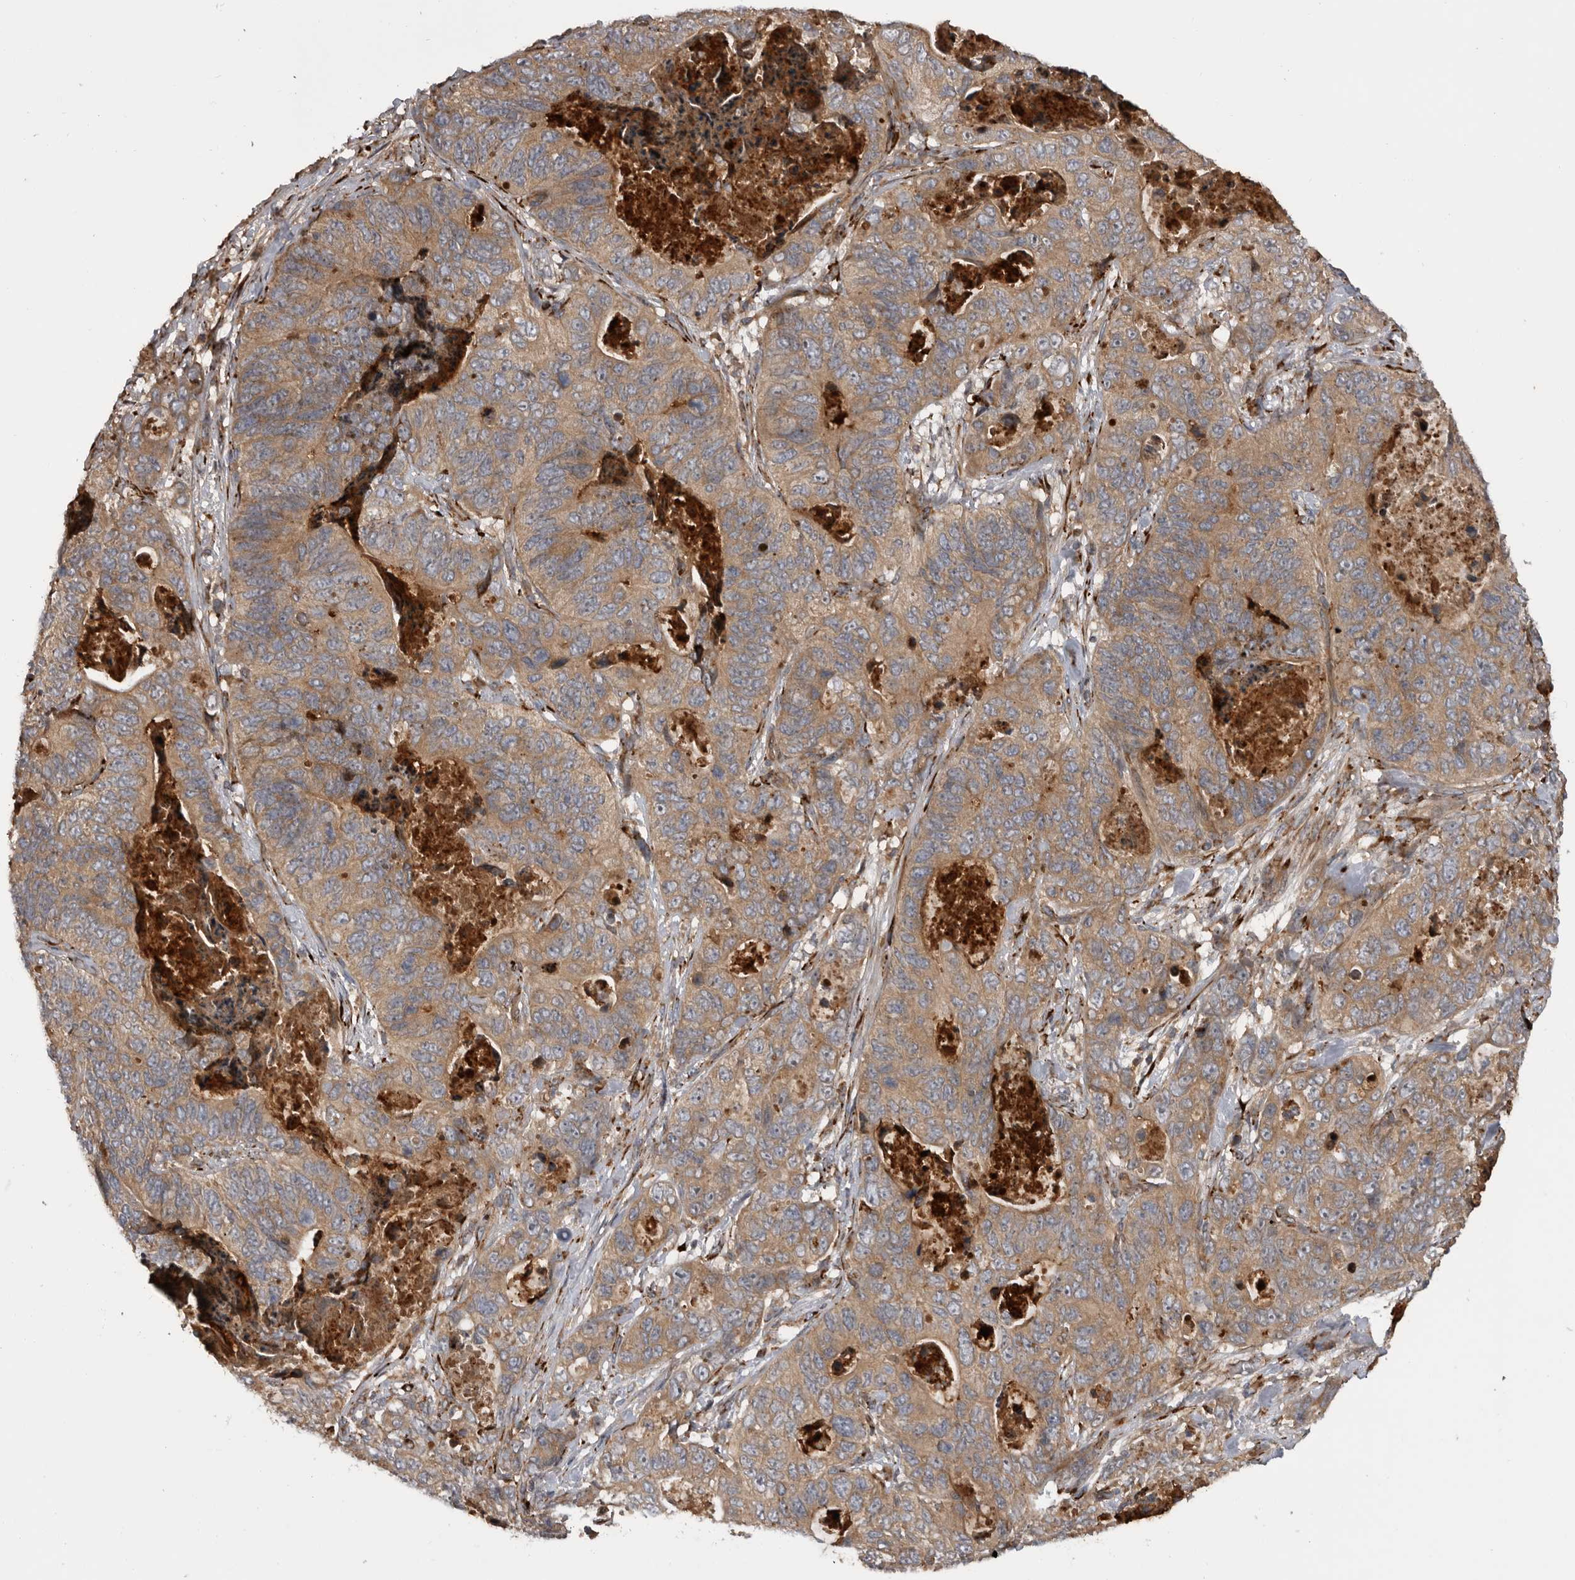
{"staining": {"intensity": "weak", "quantity": ">75%", "location": "cytoplasmic/membranous"}, "tissue": "stomach cancer", "cell_type": "Tumor cells", "image_type": "cancer", "snomed": [{"axis": "morphology", "description": "Normal tissue, NOS"}, {"axis": "morphology", "description": "Adenocarcinoma, NOS"}, {"axis": "topography", "description": "Stomach"}], "caption": "Tumor cells display low levels of weak cytoplasmic/membranous staining in about >75% of cells in human stomach adenocarcinoma.", "gene": "RAB3GAP2", "patient": {"sex": "female", "age": 89}}